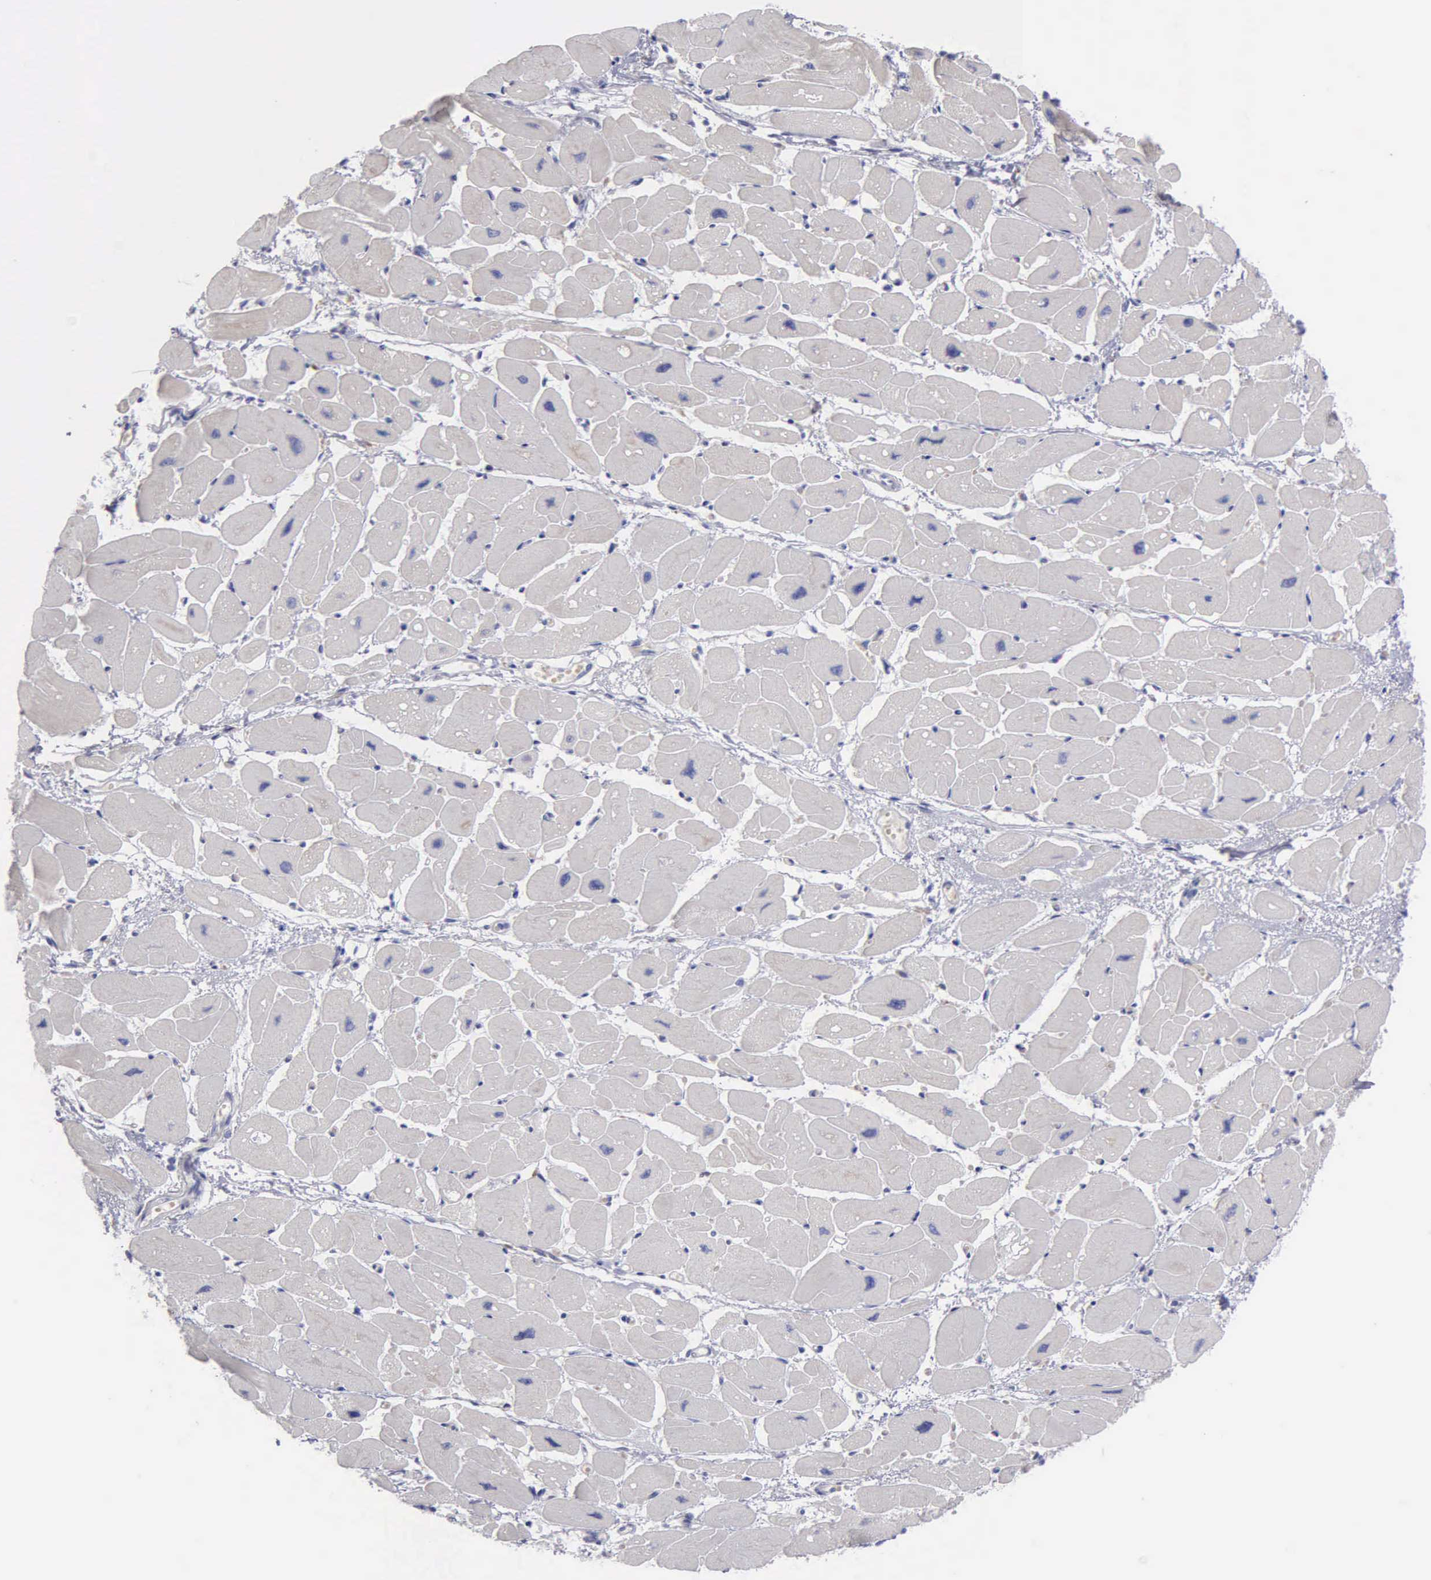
{"staining": {"intensity": "negative", "quantity": "none", "location": "none"}, "tissue": "heart muscle", "cell_type": "Cardiomyocytes", "image_type": "normal", "snomed": [{"axis": "morphology", "description": "Normal tissue, NOS"}, {"axis": "topography", "description": "Heart"}], "caption": "IHC image of benign heart muscle: human heart muscle stained with DAB (3,3'-diaminobenzidine) demonstrates no significant protein staining in cardiomyocytes.", "gene": "TYRP1", "patient": {"sex": "female", "age": 54}}